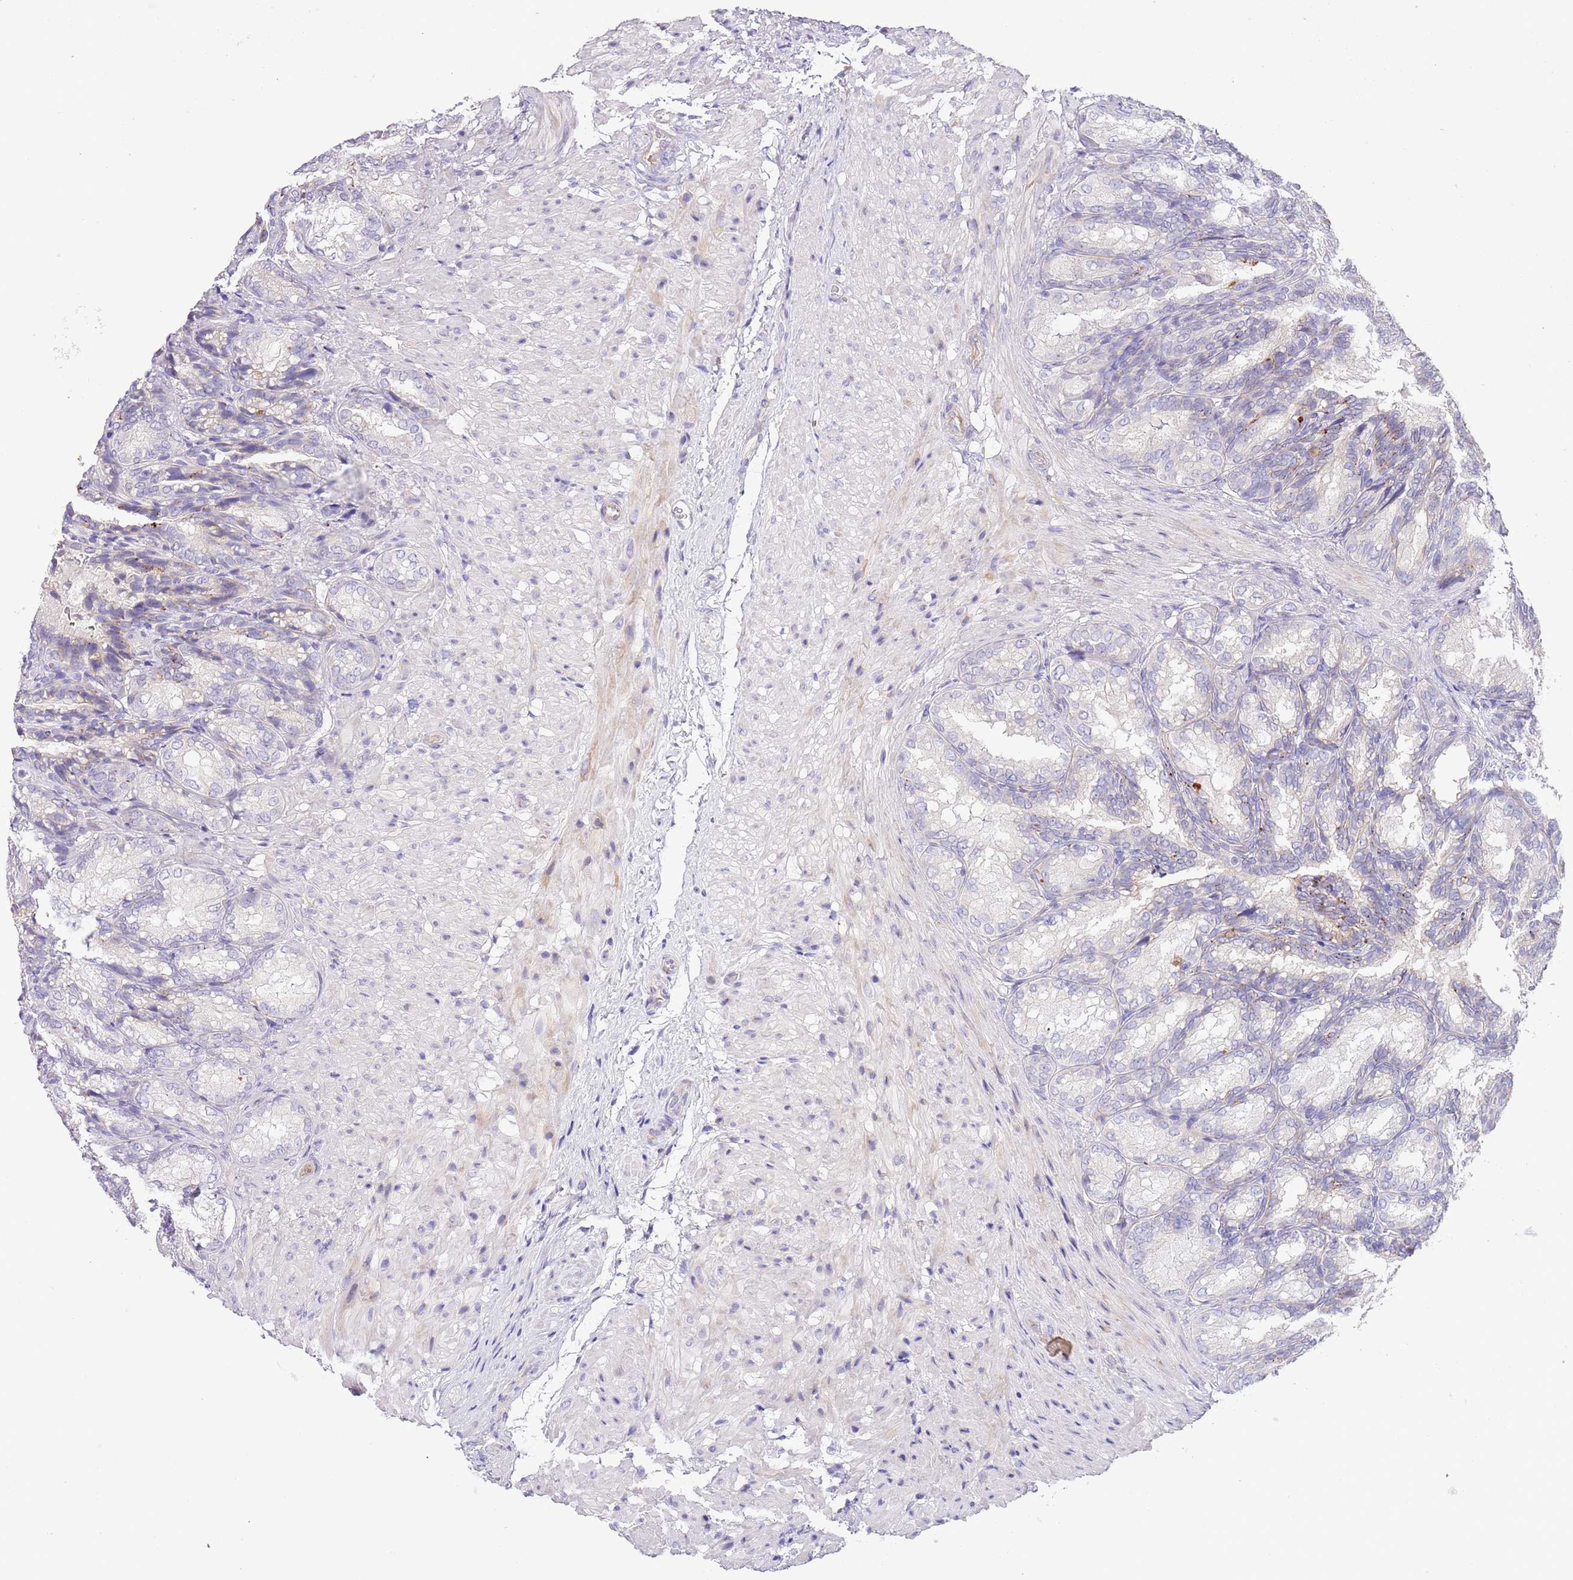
{"staining": {"intensity": "strong", "quantity": "<25%", "location": "cytoplasmic/membranous"}, "tissue": "seminal vesicle", "cell_type": "Glandular cells", "image_type": "normal", "snomed": [{"axis": "morphology", "description": "Normal tissue, NOS"}, {"axis": "topography", "description": "Seminal veicle"}], "caption": "This histopathology image displays immunohistochemistry (IHC) staining of normal human seminal vesicle, with medium strong cytoplasmic/membranous staining in approximately <25% of glandular cells.", "gene": "ABHD17A", "patient": {"sex": "male", "age": 58}}